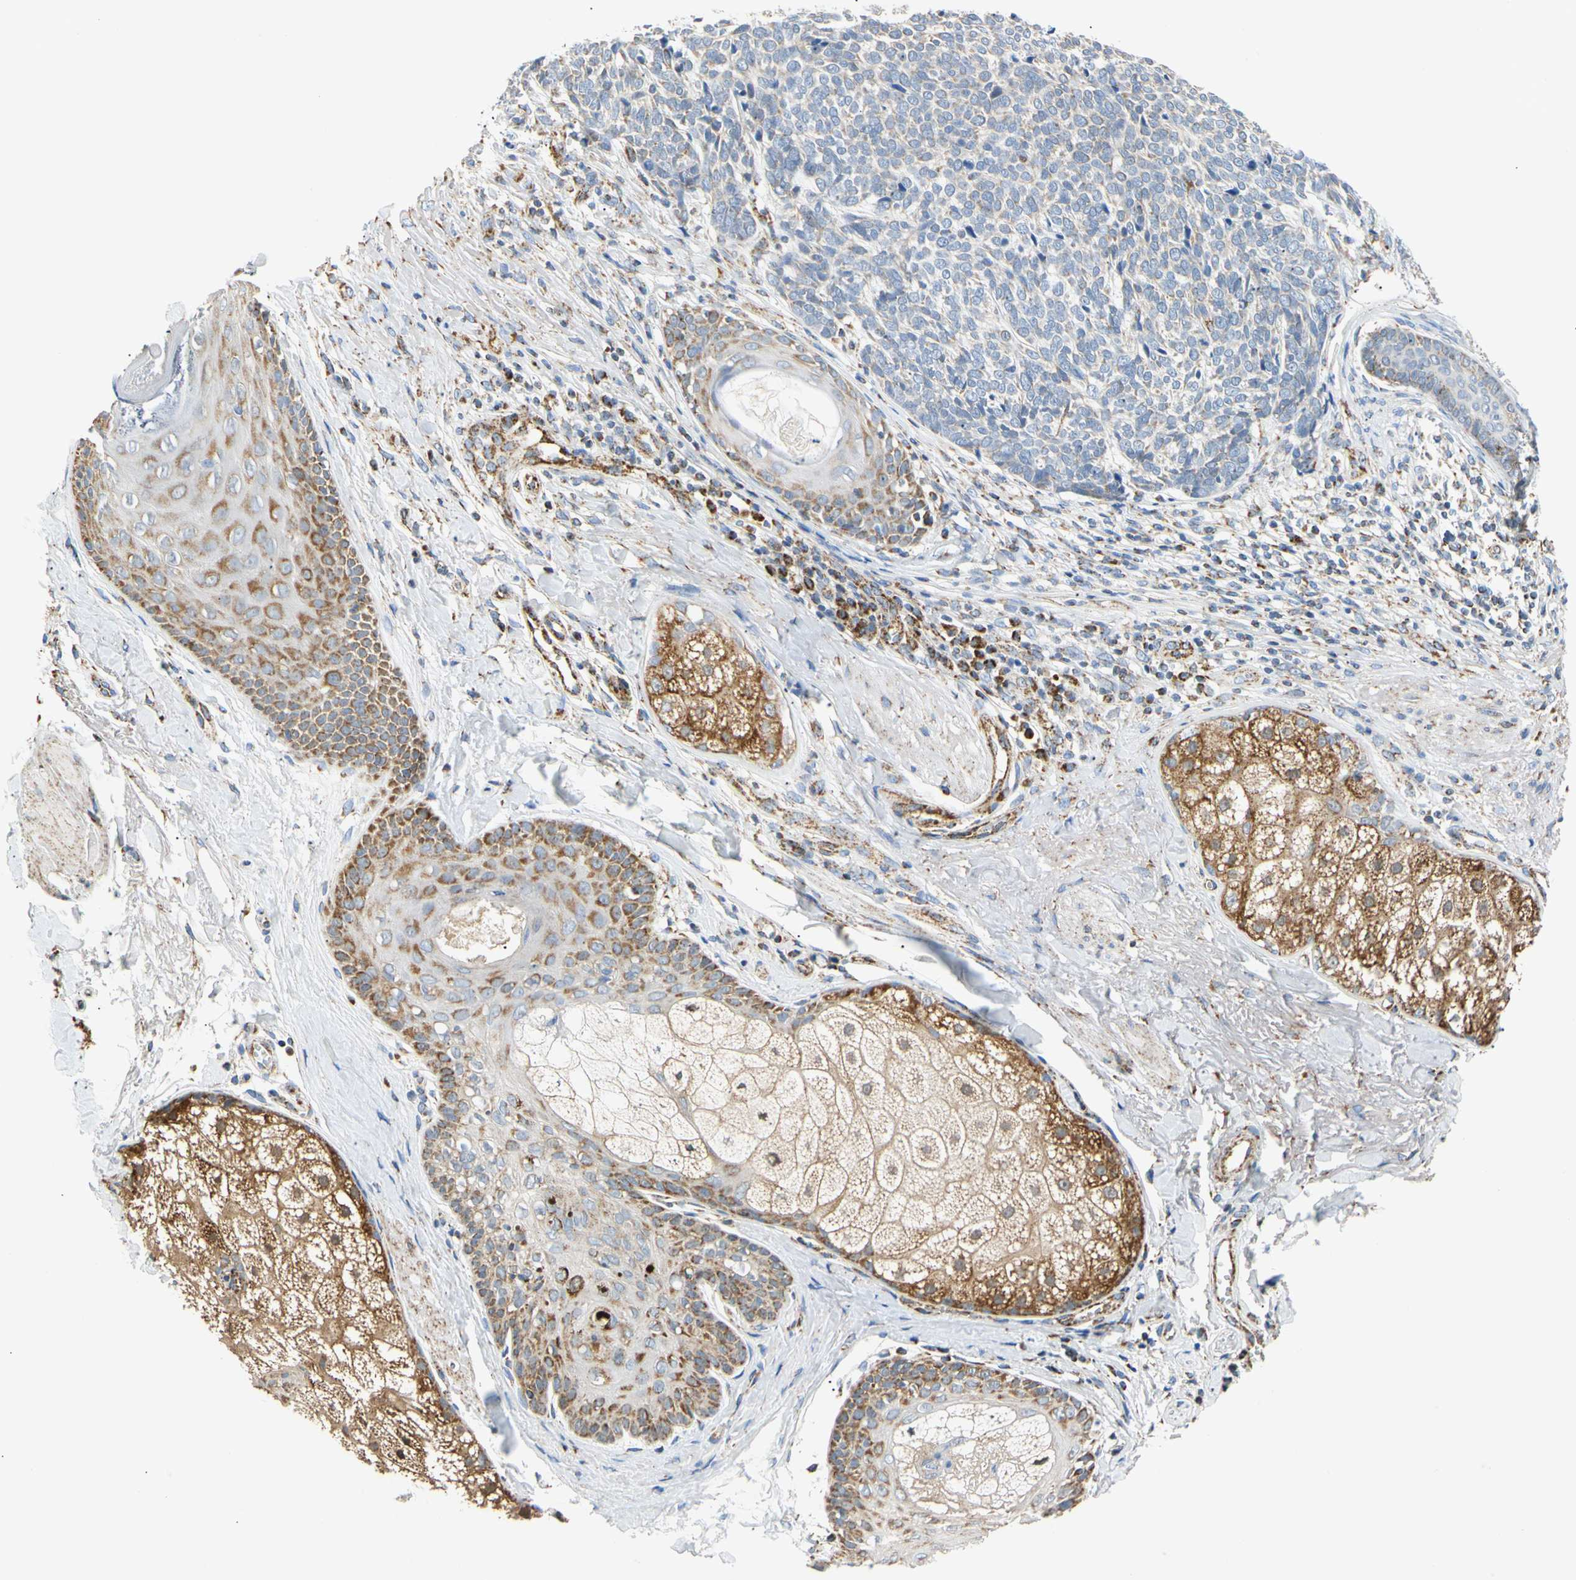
{"staining": {"intensity": "weak", "quantity": "<25%", "location": "cytoplasmic/membranous"}, "tissue": "skin cancer", "cell_type": "Tumor cells", "image_type": "cancer", "snomed": [{"axis": "morphology", "description": "Basal cell carcinoma"}, {"axis": "topography", "description": "Skin"}], "caption": "Immunohistochemical staining of human basal cell carcinoma (skin) shows no significant staining in tumor cells. The staining was performed using DAB to visualize the protein expression in brown, while the nuclei were stained in blue with hematoxylin (Magnification: 20x).", "gene": "ACAT1", "patient": {"sex": "male", "age": 84}}